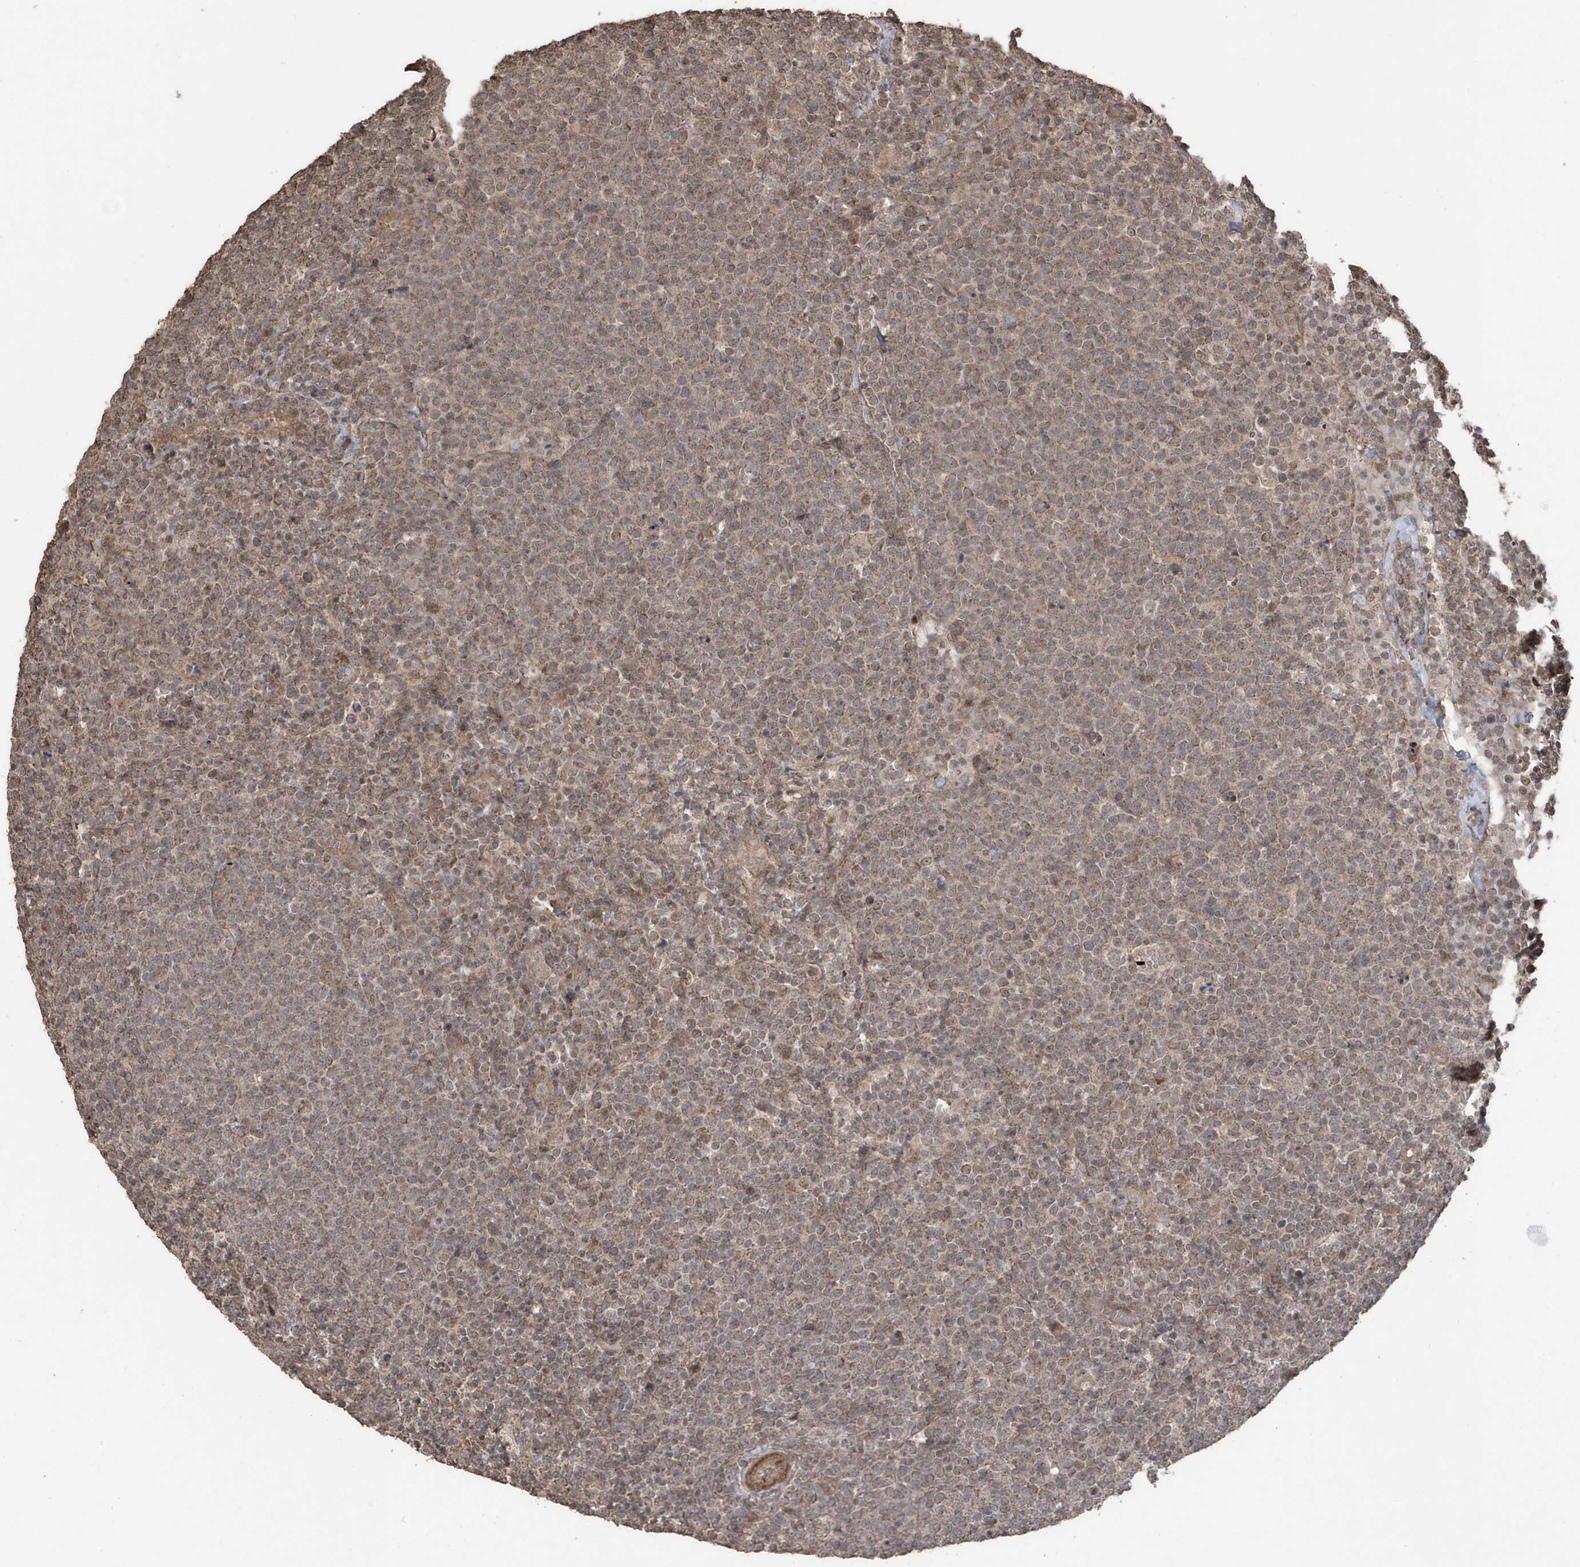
{"staining": {"intensity": "moderate", "quantity": ">75%", "location": "cytoplasmic/membranous"}, "tissue": "lymphoma", "cell_type": "Tumor cells", "image_type": "cancer", "snomed": [{"axis": "morphology", "description": "Malignant lymphoma, non-Hodgkin's type, High grade"}, {"axis": "topography", "description": "Lymph node"}], "caption": "About >75% of tumor cells in lymphoma exhibit moderate cytoplasmic/membranous protein expression as visualized by brown immunohistochemical staining.", "gene": "PAXBP1", "patient": {"sex": "male", "age": 61}}